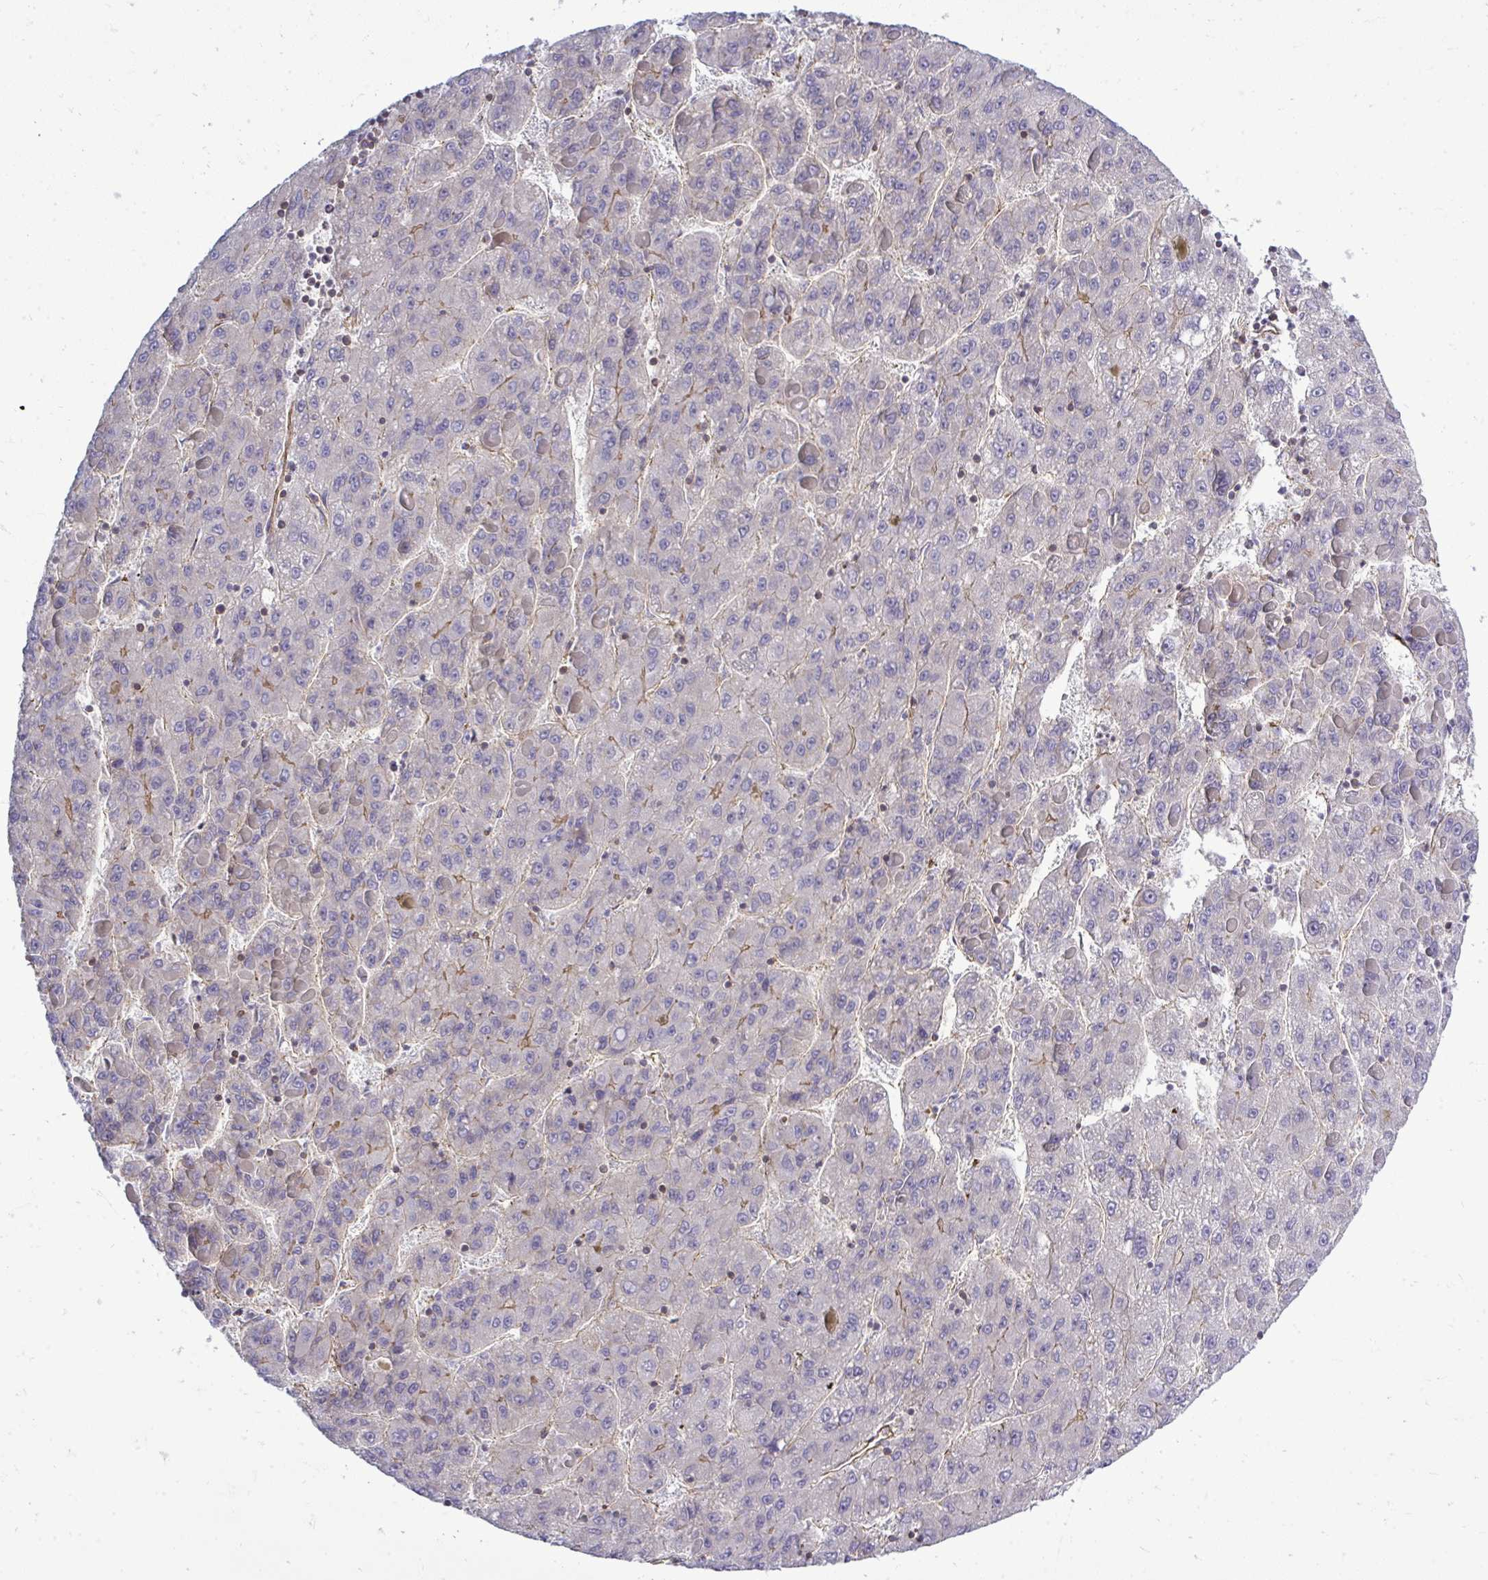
{"staining": {"intensity": "moderate", "quantity": "<25%", "location": "cytoplasmic/membranous"}, "tissue": "liver cancer", "cell_type": "Tumor cells", "image_type": "cancer", "snomed": [{"axis": "morphology", "description": "Carcinoma, Hepatocellular, NOS"}, {"axis": "topography", "description": "Liver"}], "caption": "Liver cancer (hepatocellular carcinoma) stained for a protein demonstrates moderate cytoplasmic/membranous positivity in tumor cells. The protein of interest is stained brown, and the nuclei are stained in blue (DAB IHC with brightfield microscopy, high magnification).", "gene": "FUT10", "patient": {"sex": "female", "age": 82}}